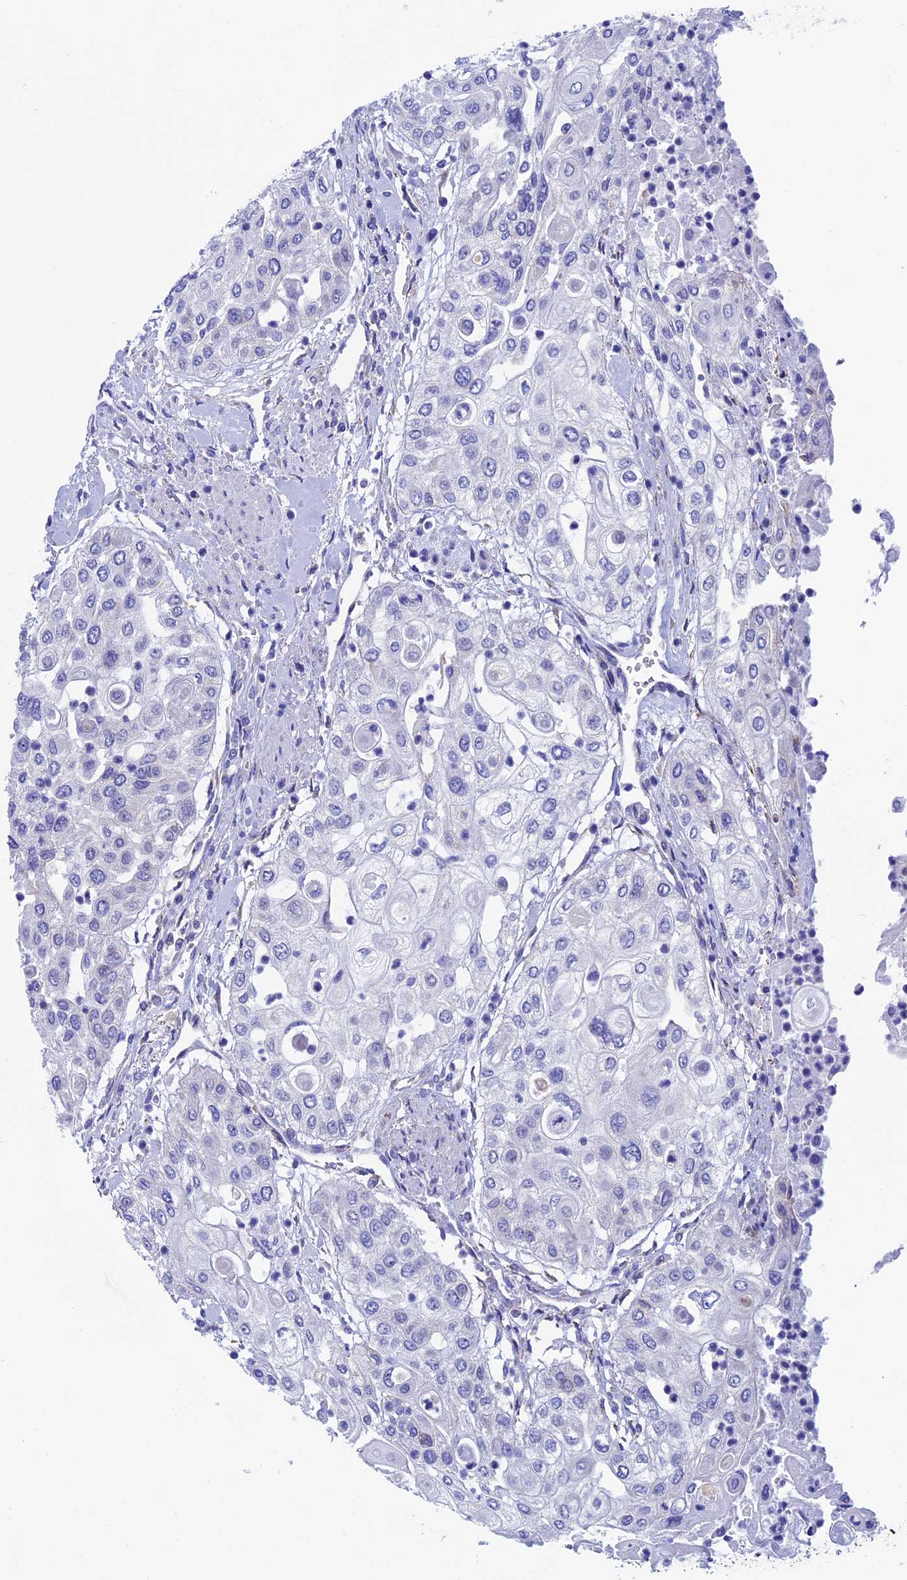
{"staining": {"intensity": "negative", "quantity": "none", "location": "none"}, "tissue": "urothelial cancer", "cell_type": "Tumor cells", "image_type": "cancer", "snomed": [{"axis": "morphology", "description": "Urothelial carcinoma, High grade"}, {"axis": "topography", "description": "Urinary bladder"}], "caption": "Immunohistochemistry (IHC) micrograph of human urothelial cancer stained for a protein (brown), which shows no staining in tumor cells.", "gene": "SEPTIN1", "patient": {"sex": "female", "age": 79}}